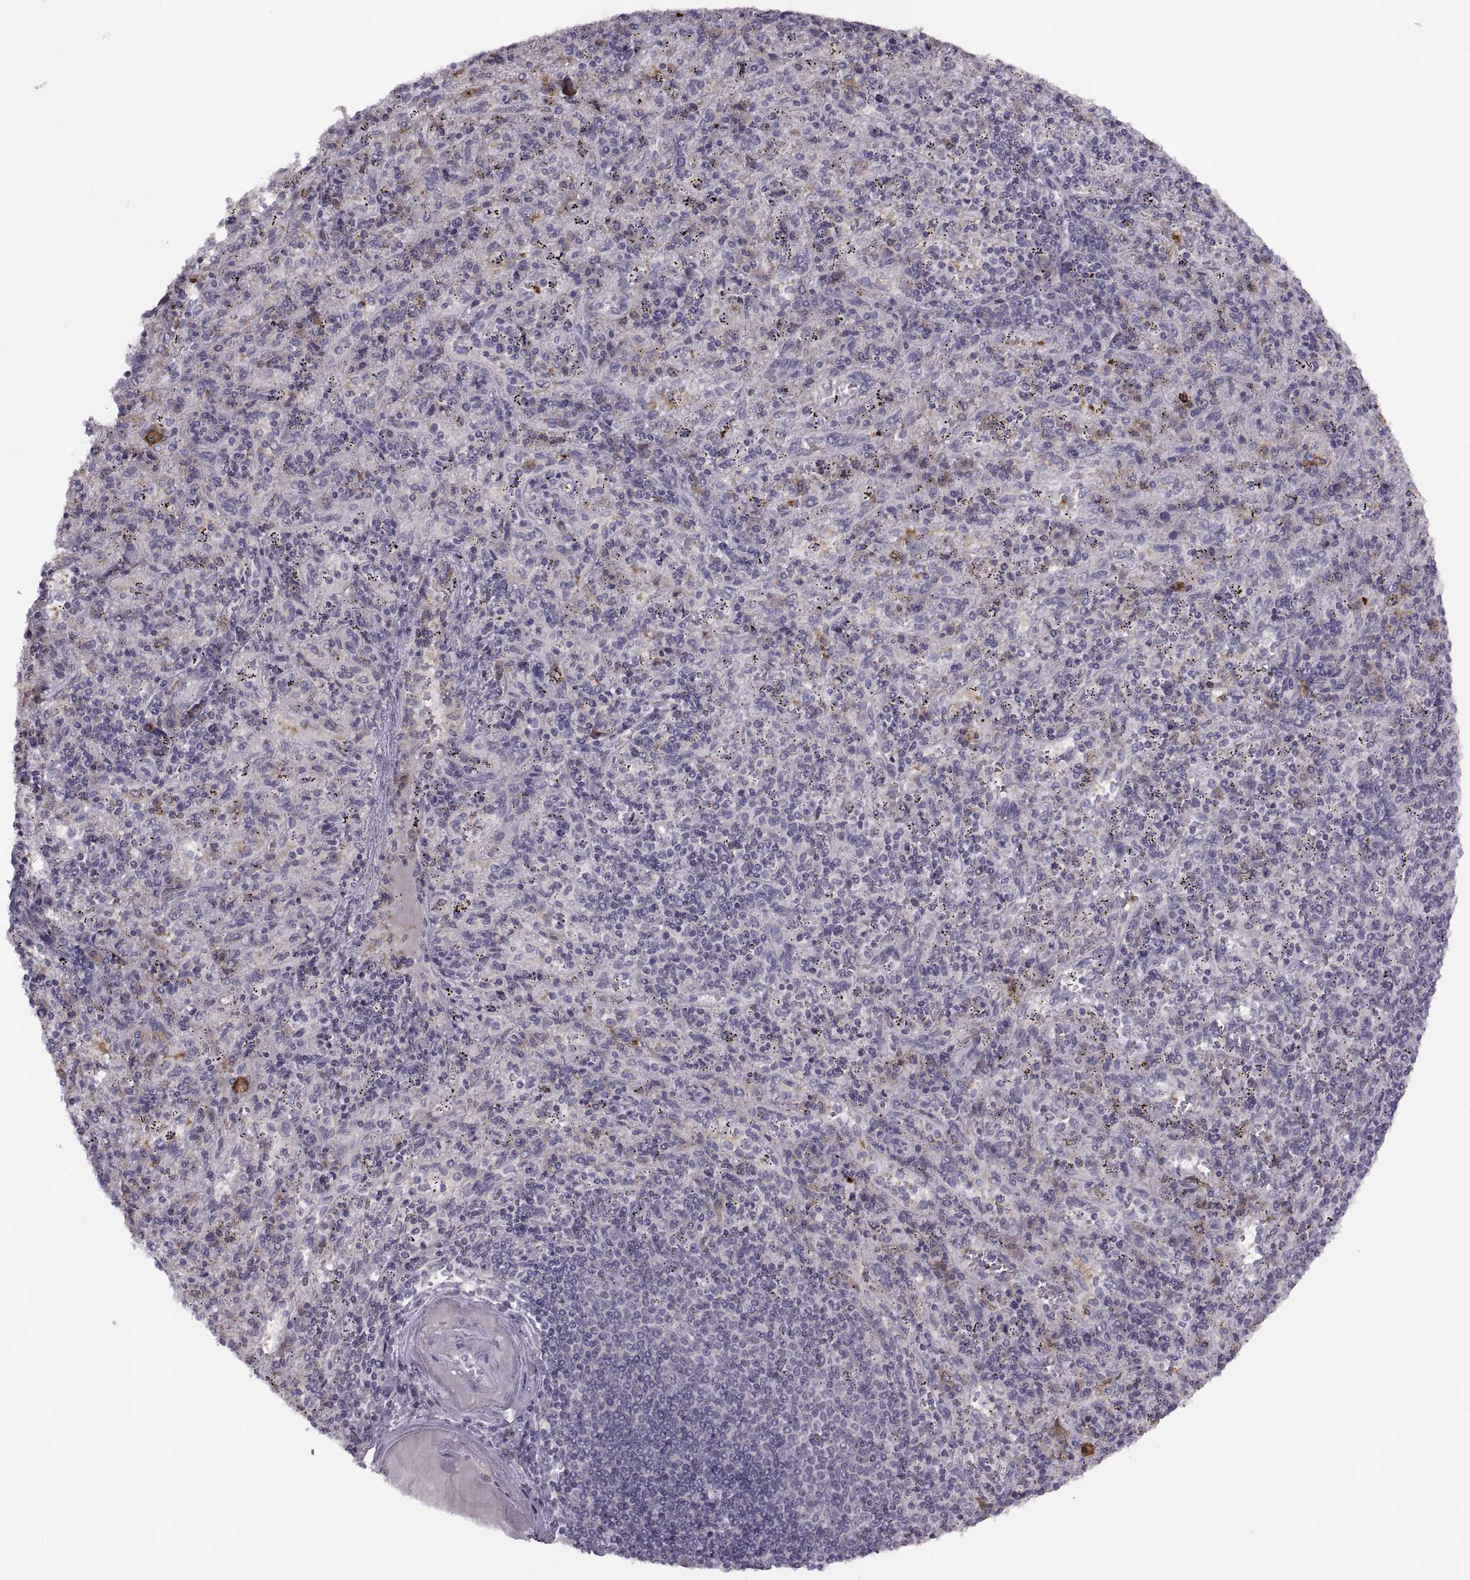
{"staining": {"intensity": "negative", "quantity": "none", "location": "none"}, "tissue": "spleen", "cell_type": "Cells in red pulp", "image_type": "normal", "snomed": [{"axis": "morphology", "description": "Normal tissue, NOS"}, {"axis": "topography", "description": "Spleen"}], "caption": "This photomicrograph is of unremarkable spleen stained with immunohistochemistry (IHC) to label a protein in brown with the nuclei are counter-stained blue. There is no expression in cells in red pulp. Nuclei are stained in blue.", "gene": "H2AP", "patient": {"sex": "male", "age": 57}}